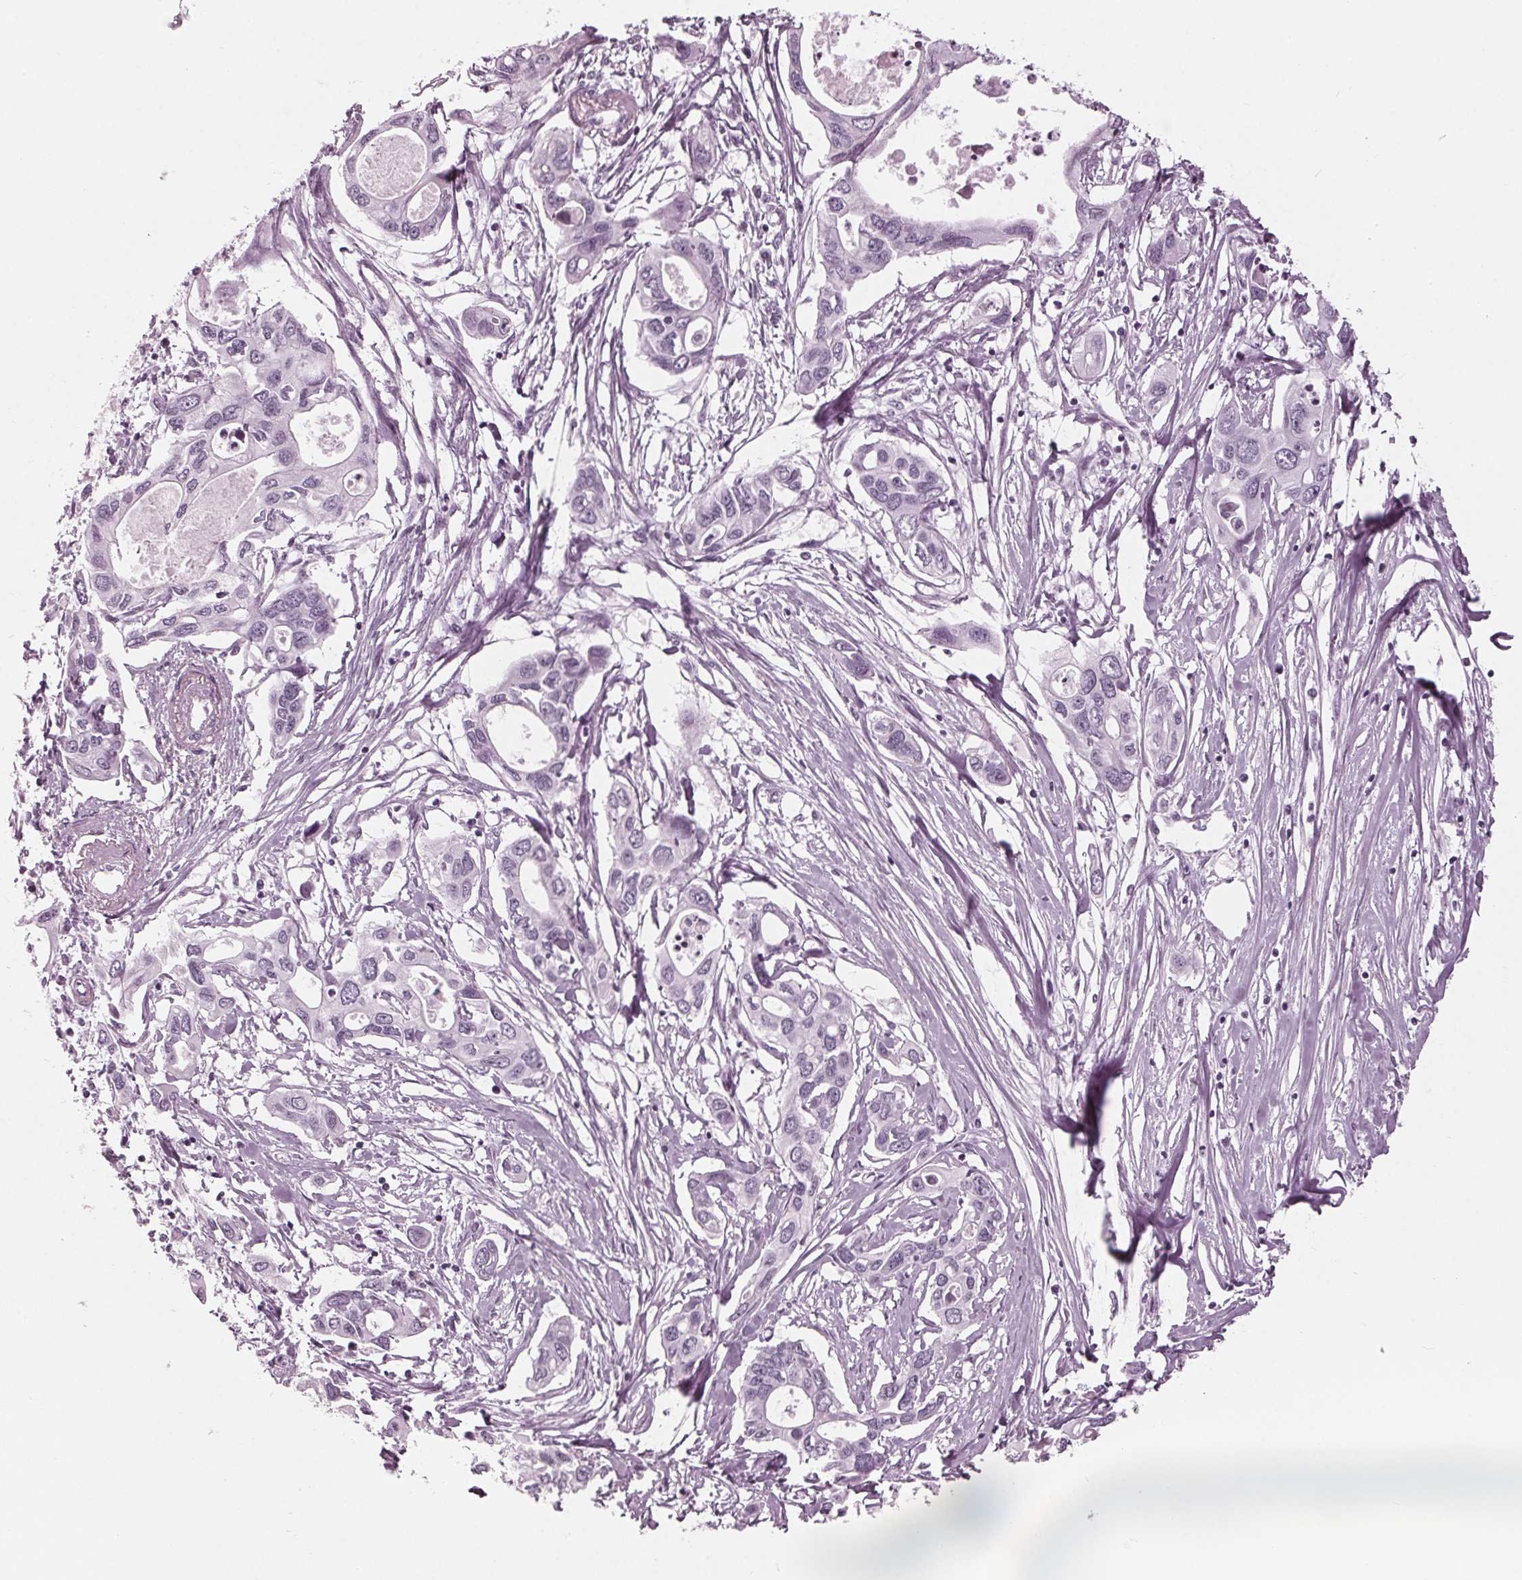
{"staining": {"intensity": "negative", "quantity": "none", "location": "none"}, "tissue": "pancreatic cancer", "cell_type": "Tumor cells", "image_type": "cancer", "snomed": [{"axis": "morphology", "description": "Adenocarcinoma, NOS"}, {"axis": "topography", "description": "Pancreas"}], "caption": "Tumor cells show no significant staining in pancreatic cancer. (DAB immunohistochemistry (IHC), high magnification).", "gene": "KRT28", "patient": {"sex": "male", "age": 60}}